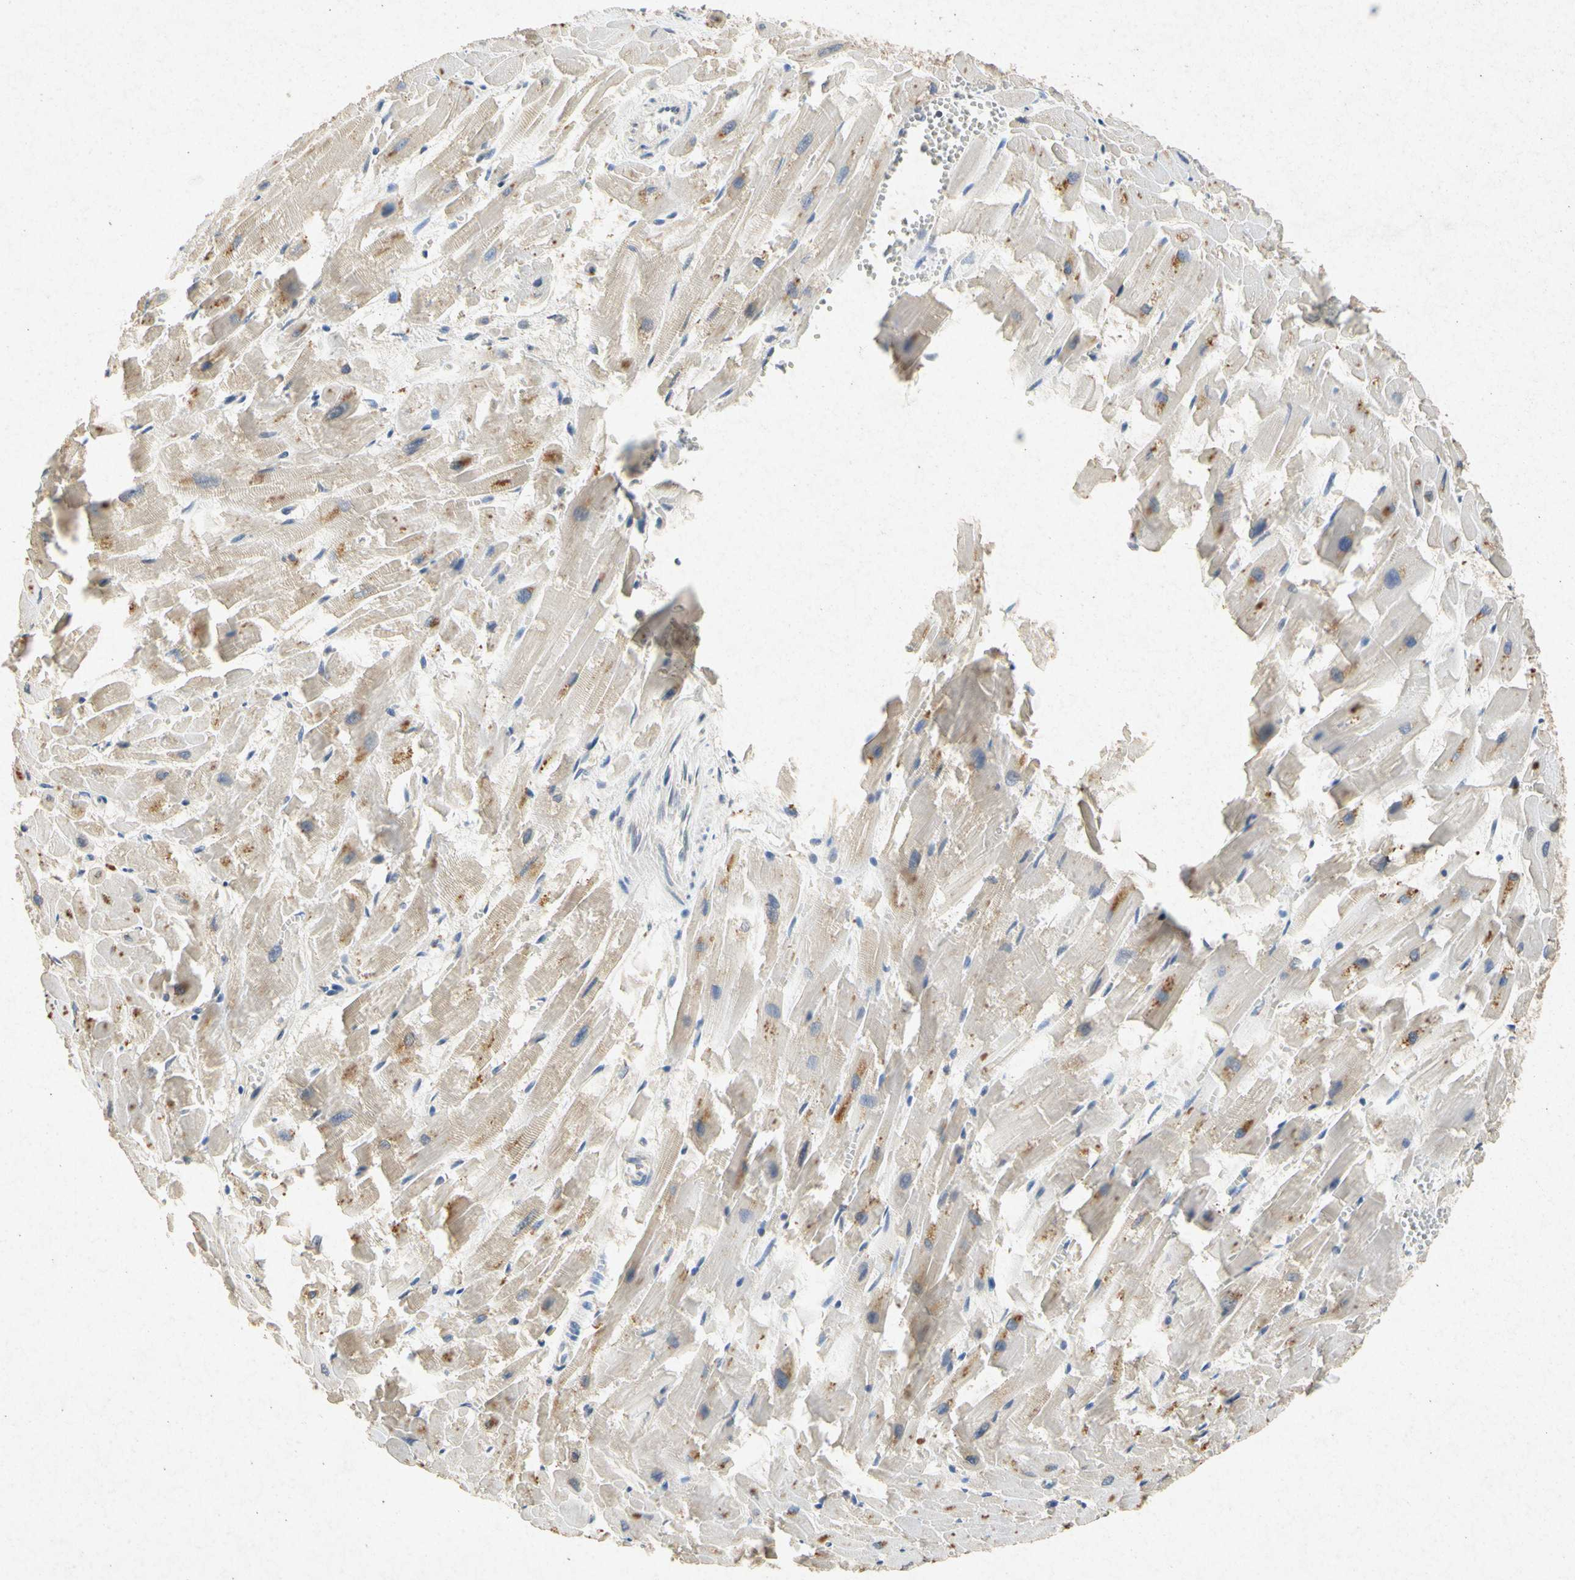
{"staining": {"intensity": "moderate", "quantity": "25%-75%", "location": "cytoplasmic/membranous"}, "tissue": "heart muscle", "cell_type": "Cardiomyocytes", "image_type": "normal", "snomed": [{"axis": "morphology", "description": "Normal tissue, NOS"}, {"axis": "topography", "description": "Heart"}], "caption": "IHC histopathology image of unremarkable heart muscle stained for a protein (brown), which demonstrates medium levels of moderate cytoplasmic/membranous staining in about 25%-75% of cardiomyocytes.", "gene": "RPS6KA1", "patient": {"sex": "female", "age": 19}}